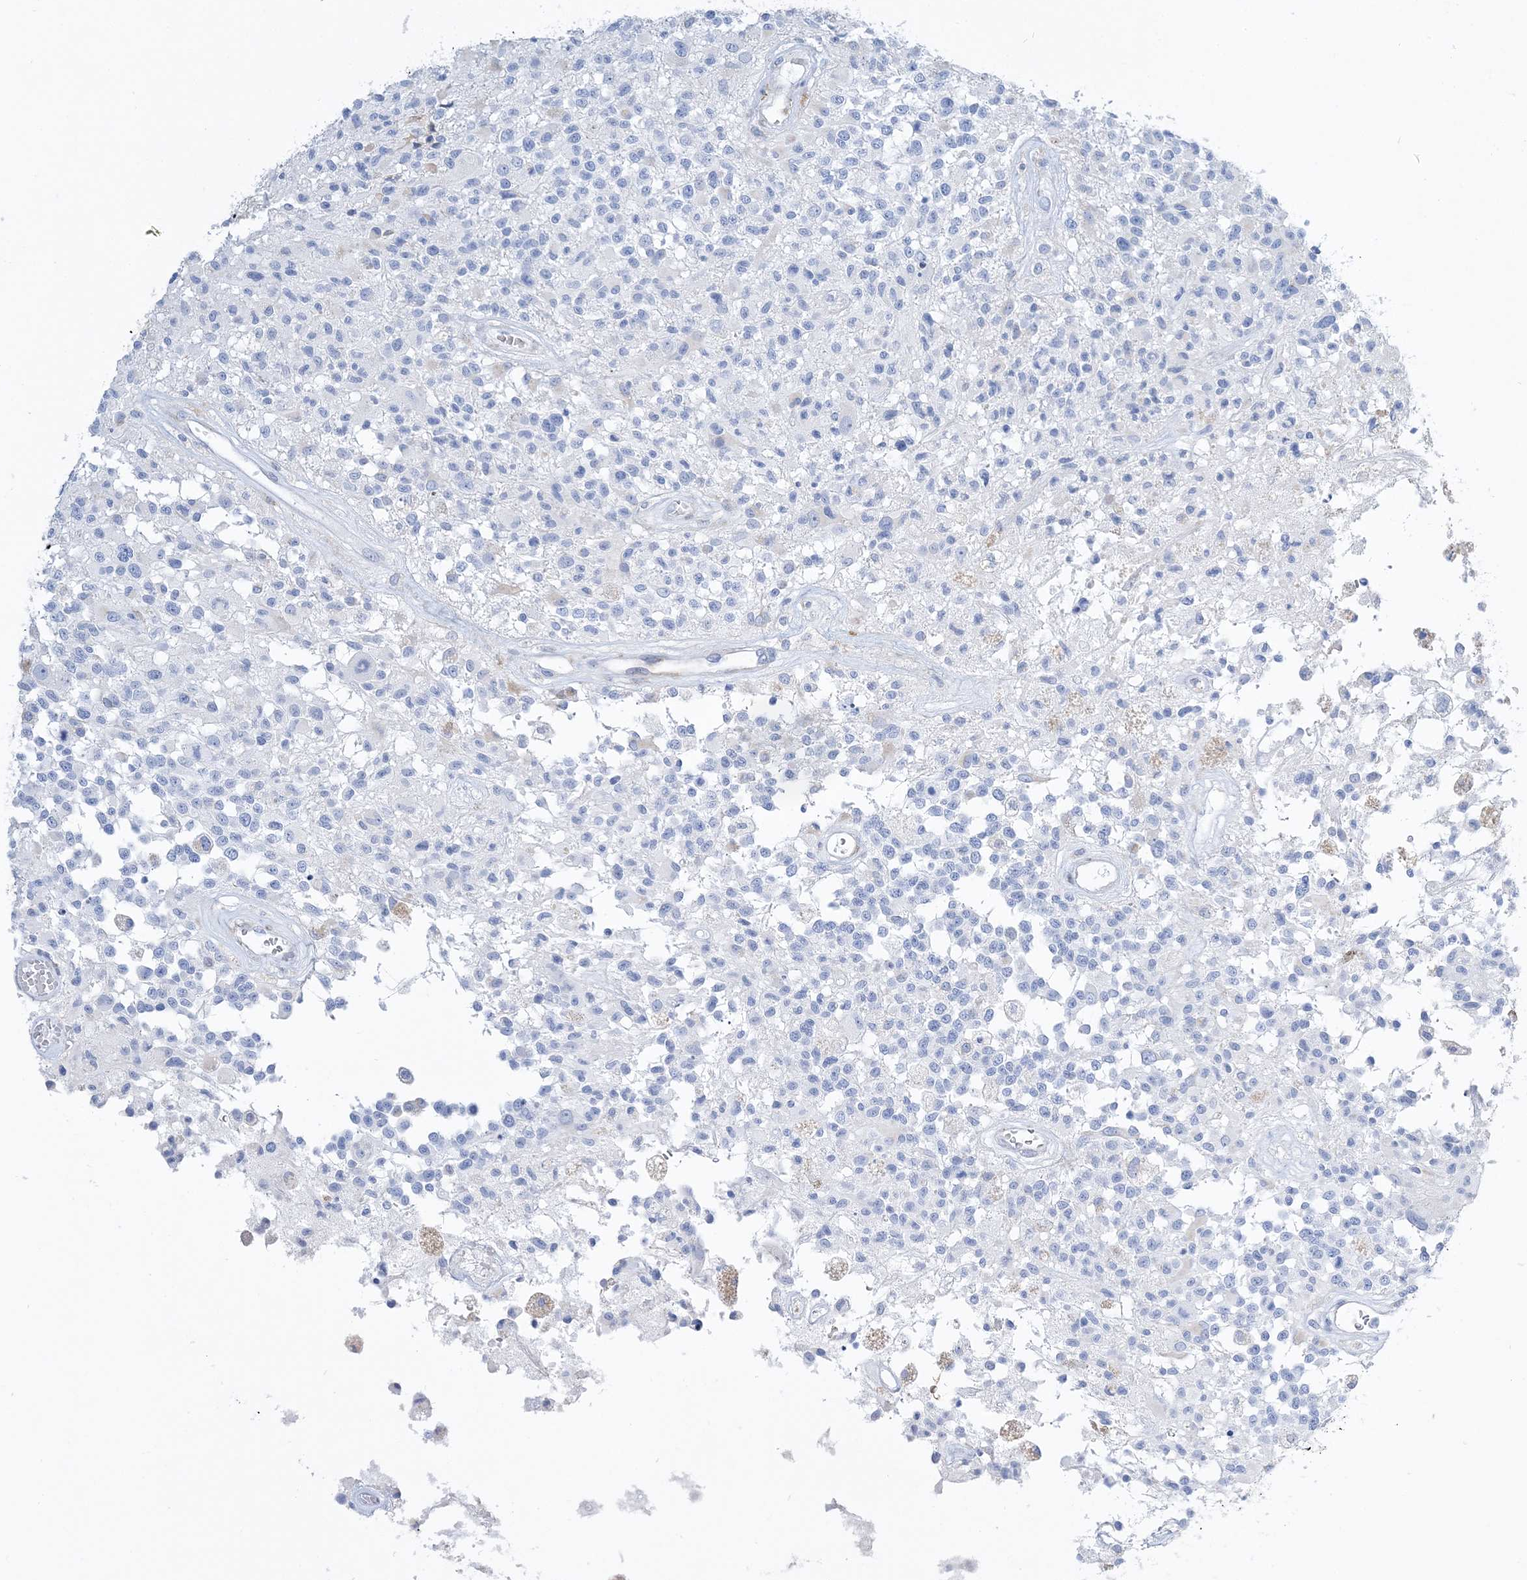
{"staining": {"intensity": "negative", "quantity": "none", "location": "none"}, "tissue": "glioma", "cell_type": "Tumor cells", "image_type": "cancer", "snomed": [{"axis": "morphology", "description": "Glioma, malignant, High grade"}, {"axis": "morphology", "description": "Glioblastoma, NOS"}, {"axis": "topography", "description": "Brain"}], "caption": "A high-resolution image shows immunohistochemistry staining of glioblastoma, which reveals no significant staining in tumor cells.", "gene": "TSPYL6", "patient": {"sex": "male", "age": 60}}